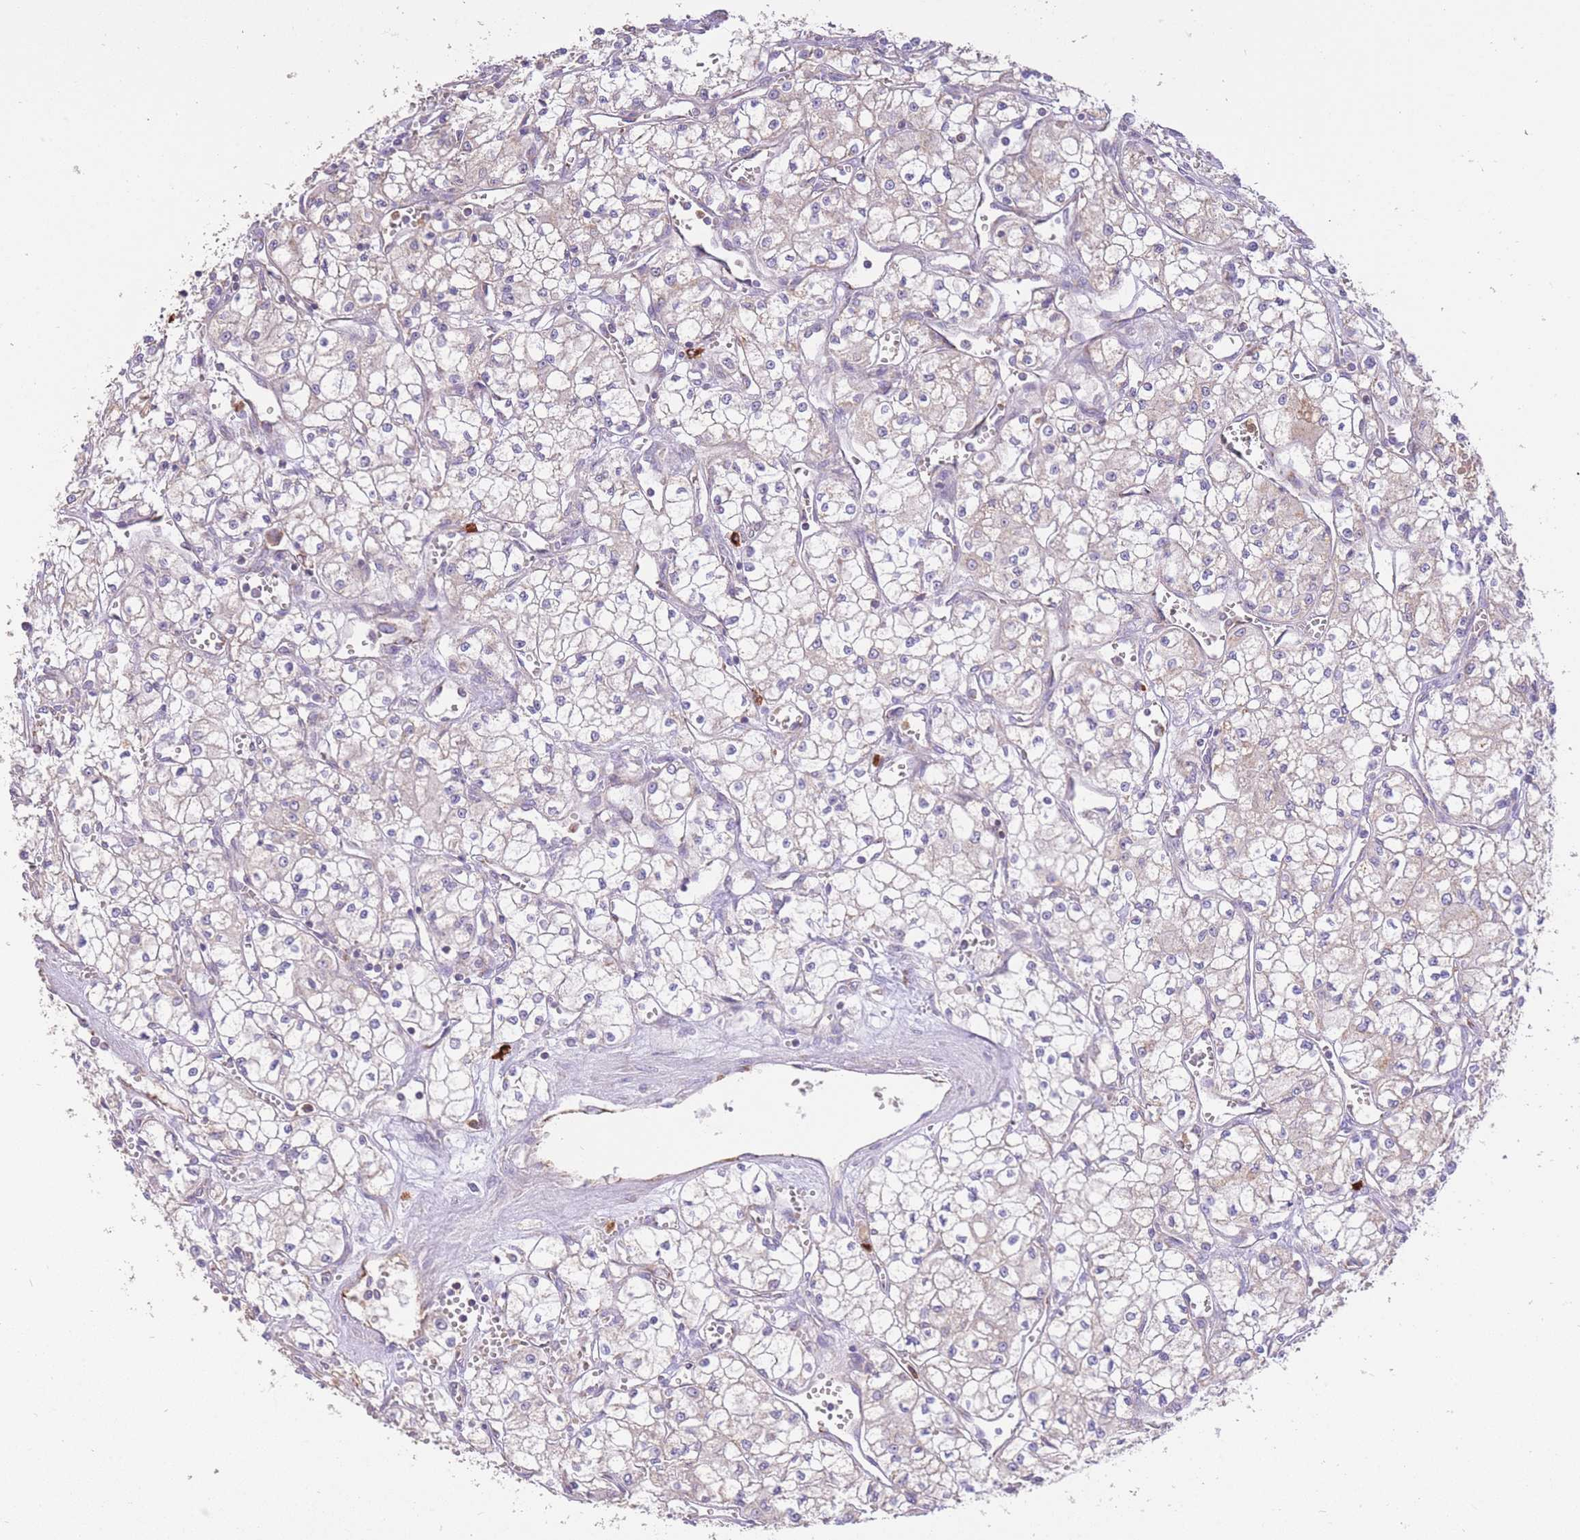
{"staining": {"intensity": "negative", "quantity": "none", "location": "none"}, "tissue": "renal cancer", "cell_type": "Tumor cells", "image_type": "cancer", "snomed": [{"axis": "morphology", "description": "Adenocarcinoma, NOS"}, {"axis": "topography", "description": "Kidney"}], "caption": "Protein analysis of renal adenocarcinoma shows no significant expression in tumor cells.", "gene": "PREP", "patient": {"sex": "male", "age": 59}}